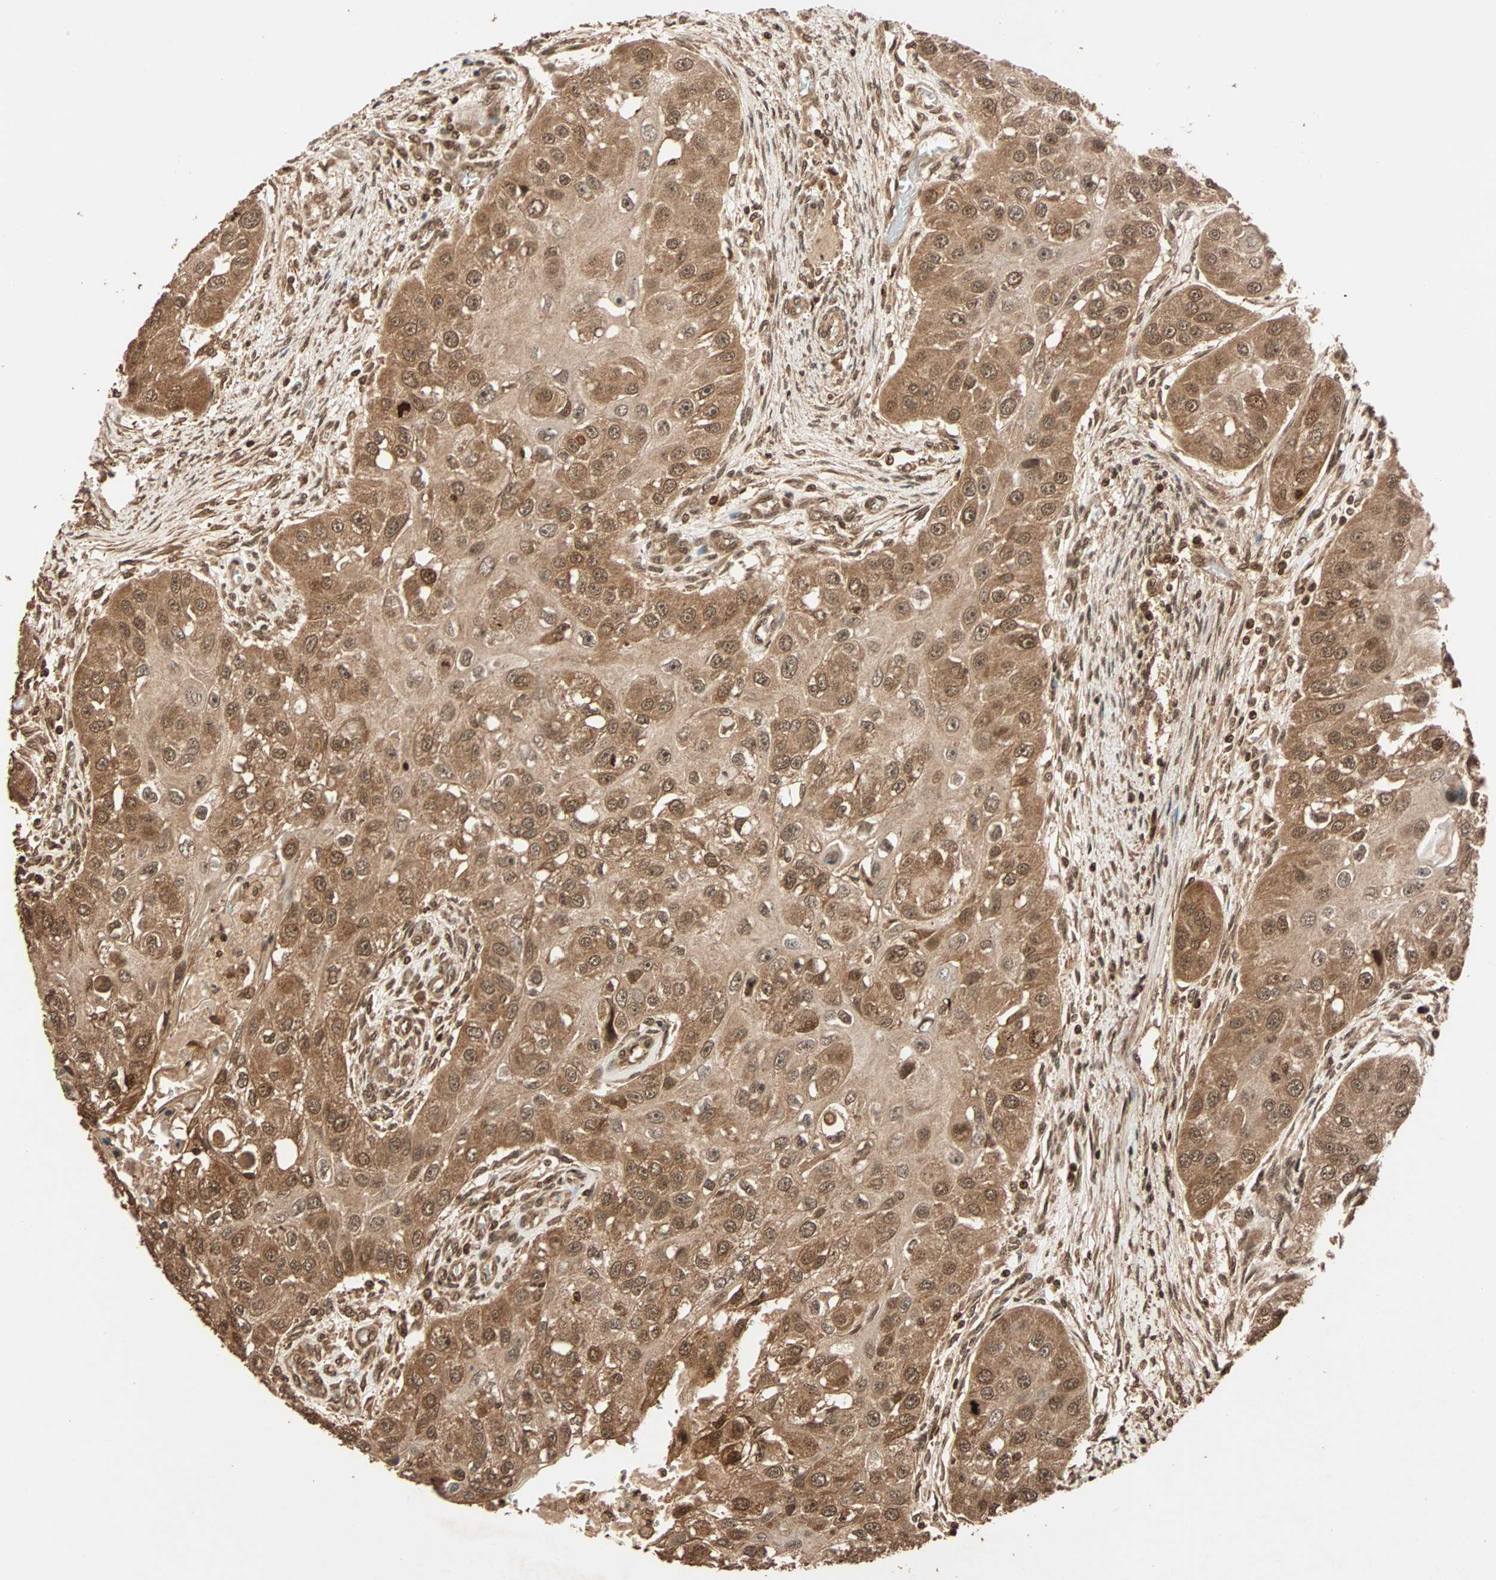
{"staining": {"intensity": "moderate", "quantity": ">75%", "location": "cytoplasmic/membranous,nuclear"}, "tissue": "head and neck cancer", "cell_type": "Tumor cells", "image_type": "cancer", "snomed": [{"axis": "morphology", "description": "Normal tissue, NOS"}, {"axis": "morphology", "description": "Squamous cell carcinoma, NOS"}, {"axis": "topography", "description": "Skeletal muscle"}, {"axis": "topography", "description": "Head-Neck"}], "caption": "The micrograph demonstrates staining of head and neck squamous cell carcinoma, revealing moderate cytoplasmic/membranous and nuclear protein positivity (brown color) within tumor cells.", "gene": "ALKBH5", "patient": {"sex": "male", "age": 51}}